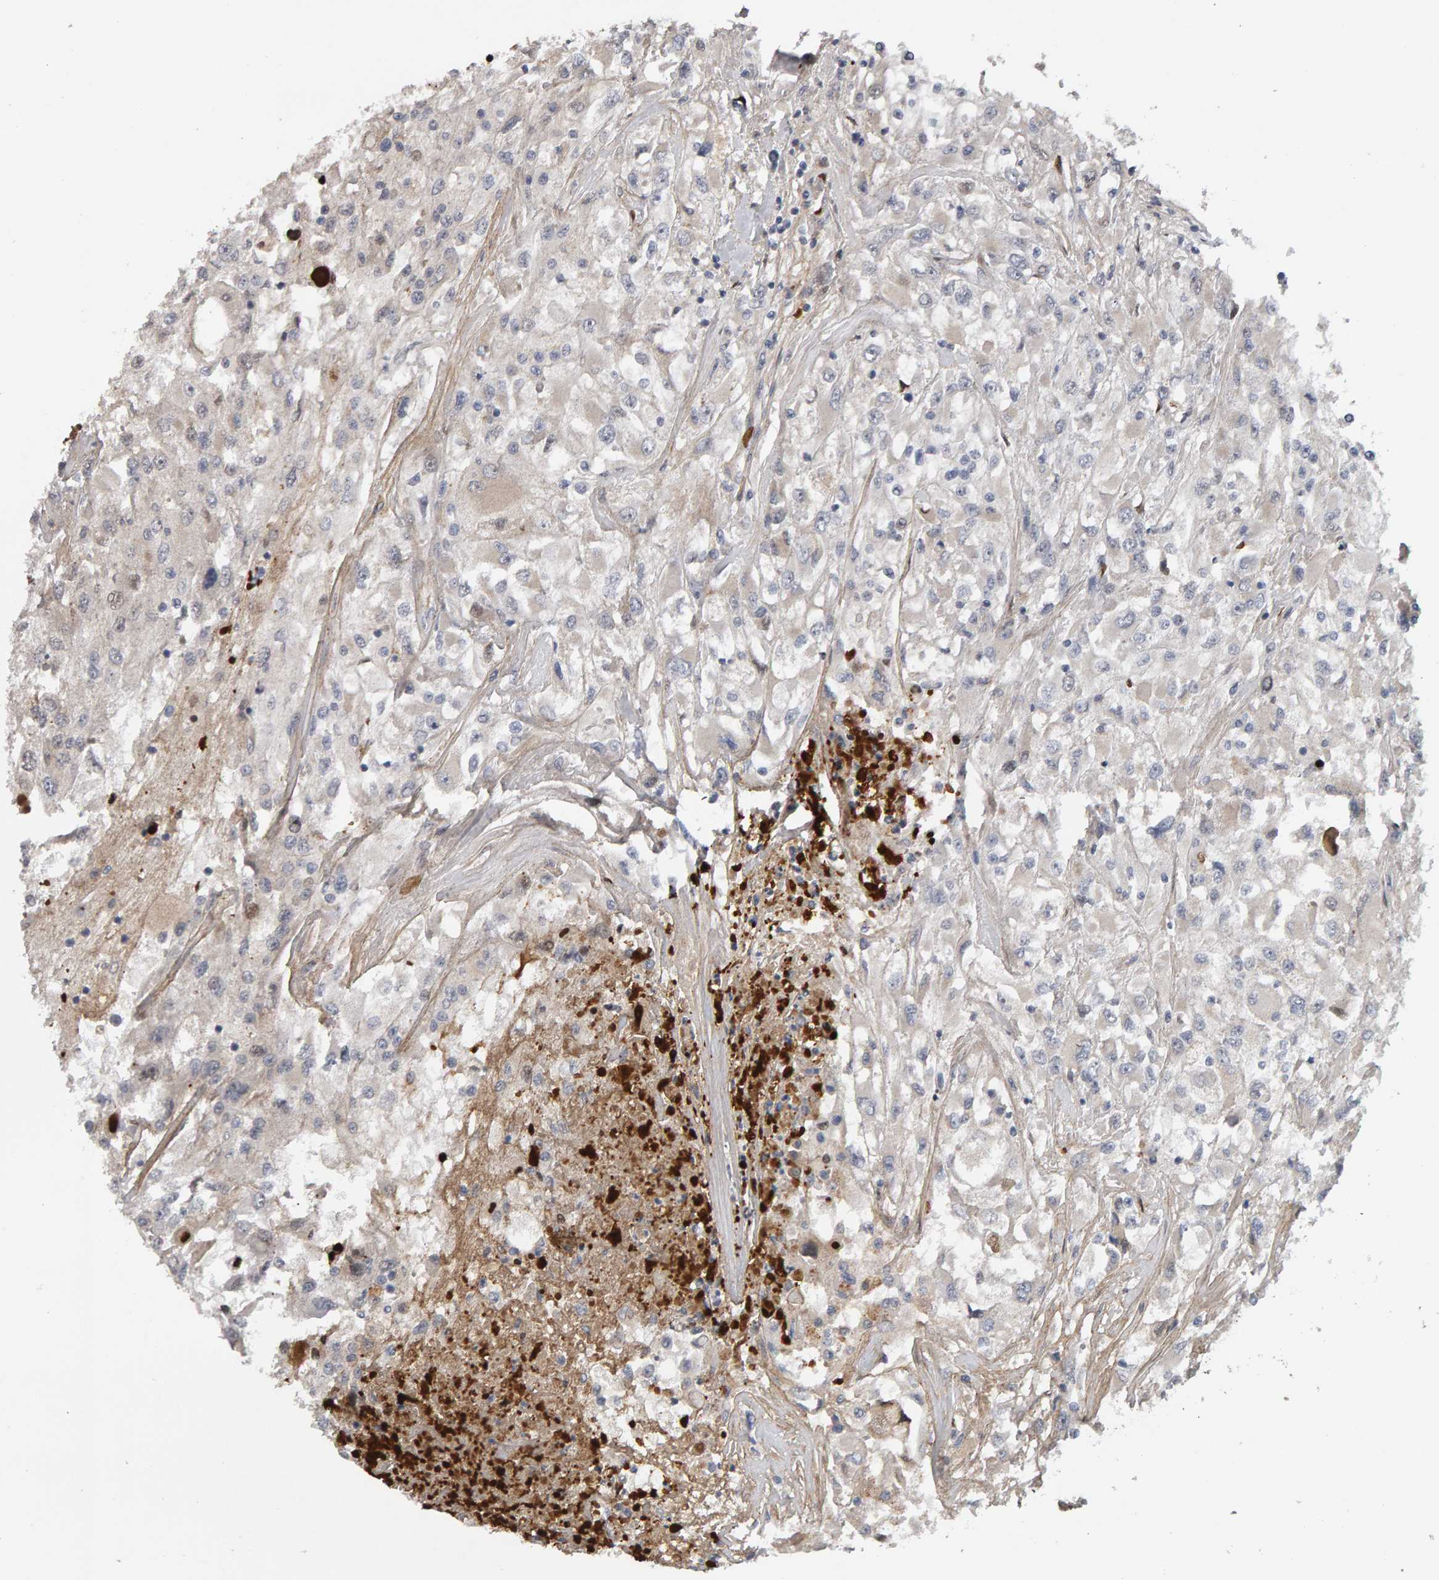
{"staining": {"intensity": "negative", "quantity": "none", "location": "none"}, "tissue": "renal cancer", "cell_type": "Tumor cells", "image_type": "cancer", "snomed": [{"axis": "morphology", "description": "Adenocarcinoma, NOS"}, {"axis": "topography", "description": "Kidney"}], "caption": "Immunohistochemical staining of human adenocarcinoma (renal) exhibits no significant staining in tumor cells.", "gene": "IPO8", "patient": {"sex": "female", "age": 52}}